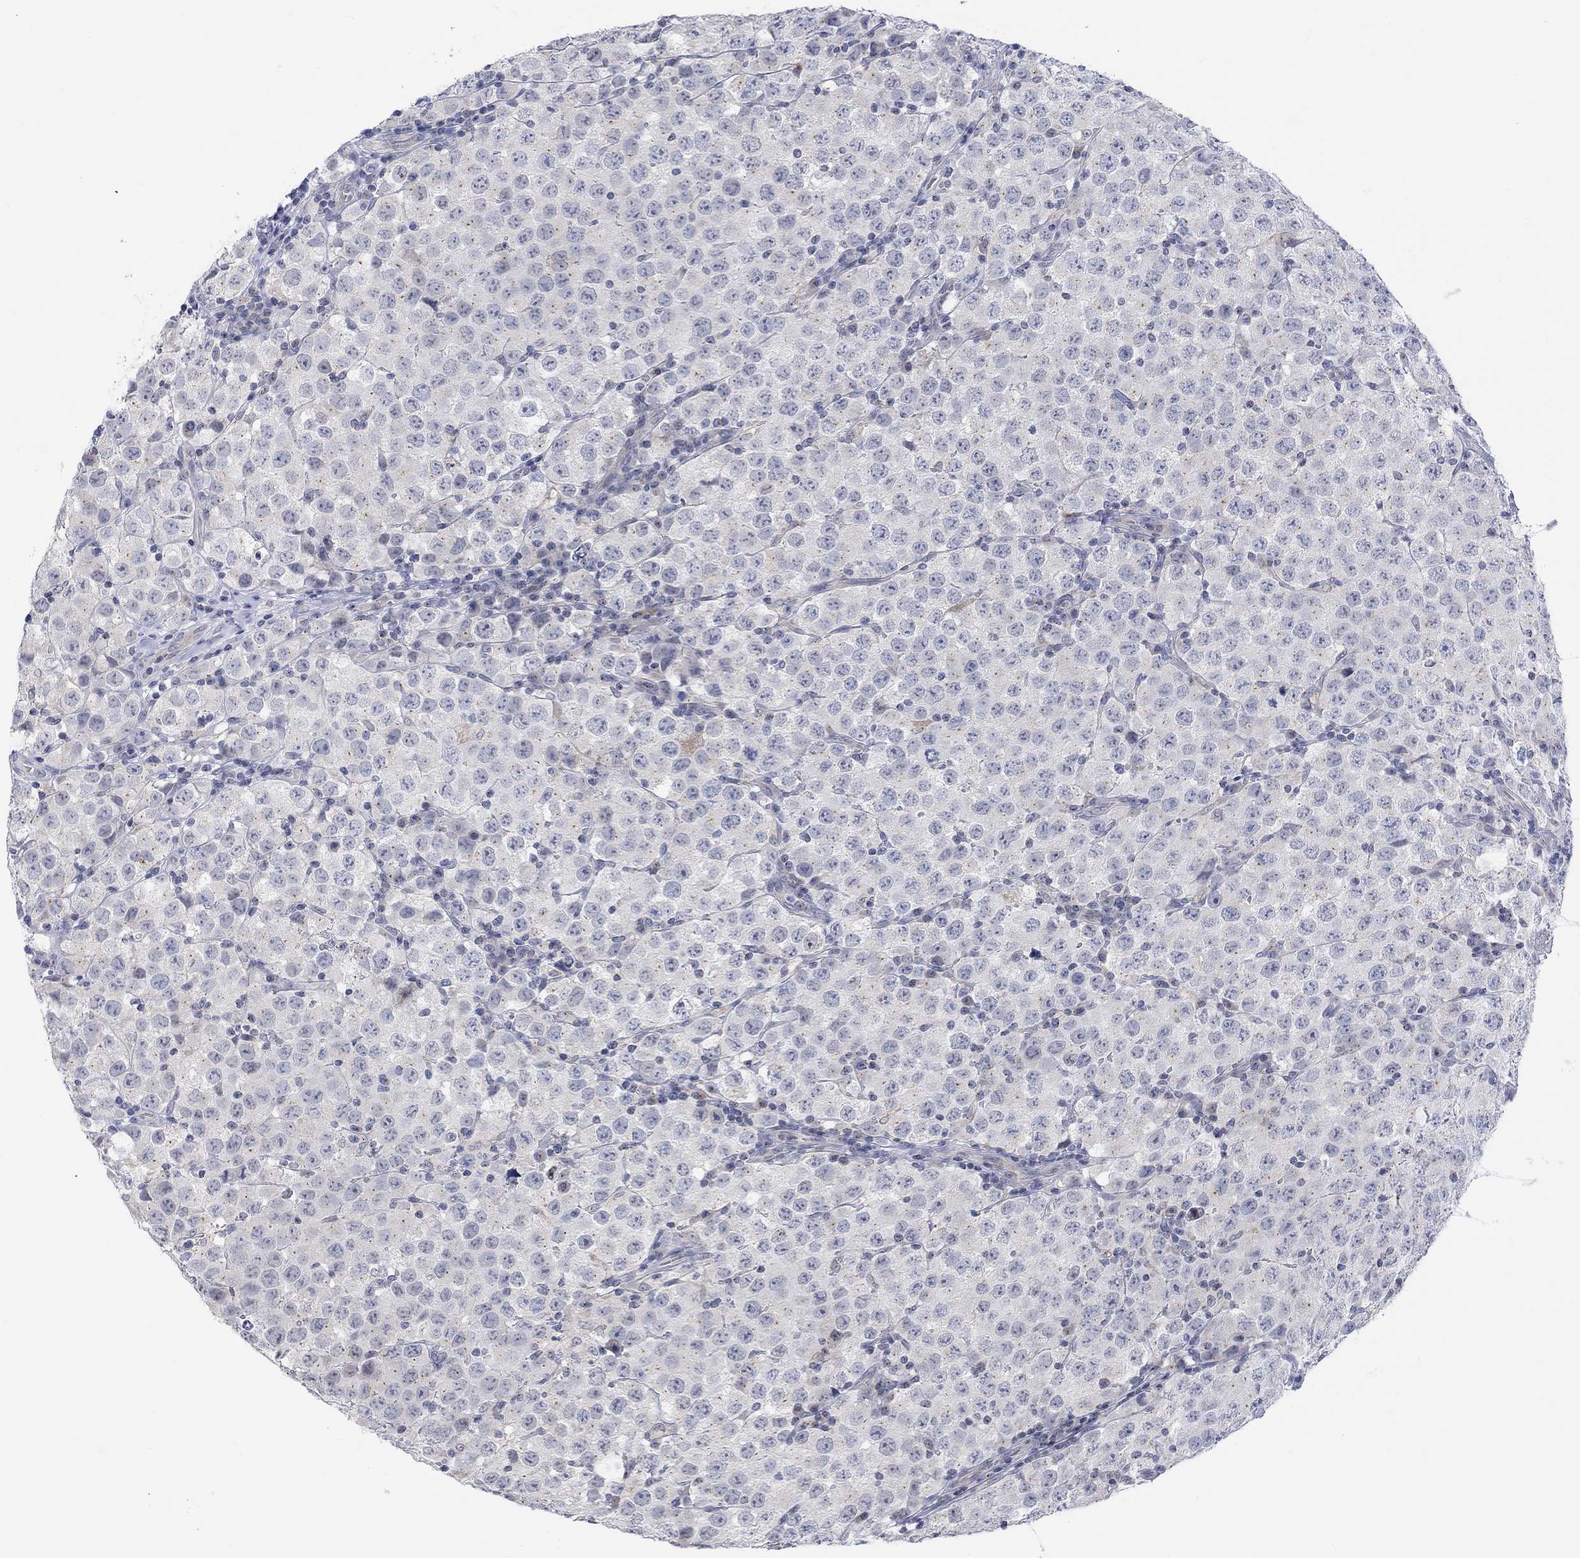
{"staining": {"intensity": "negative", "quantity": "none", "location": "none"}, "tissue": "testis cancer", "cell_type": "Tumor cells", "image_type": "cancer", "snomed": [{"axis": "morphology", "description": "Seminoma, NOS"}, {"axis": "topography", "description": "Testis"}], "caption": "Protein analysis of seminoma (testis) shows no significant staining in tumor cells.", "gene": "DCX", "patient": {"sex": "male", "age": 34}}